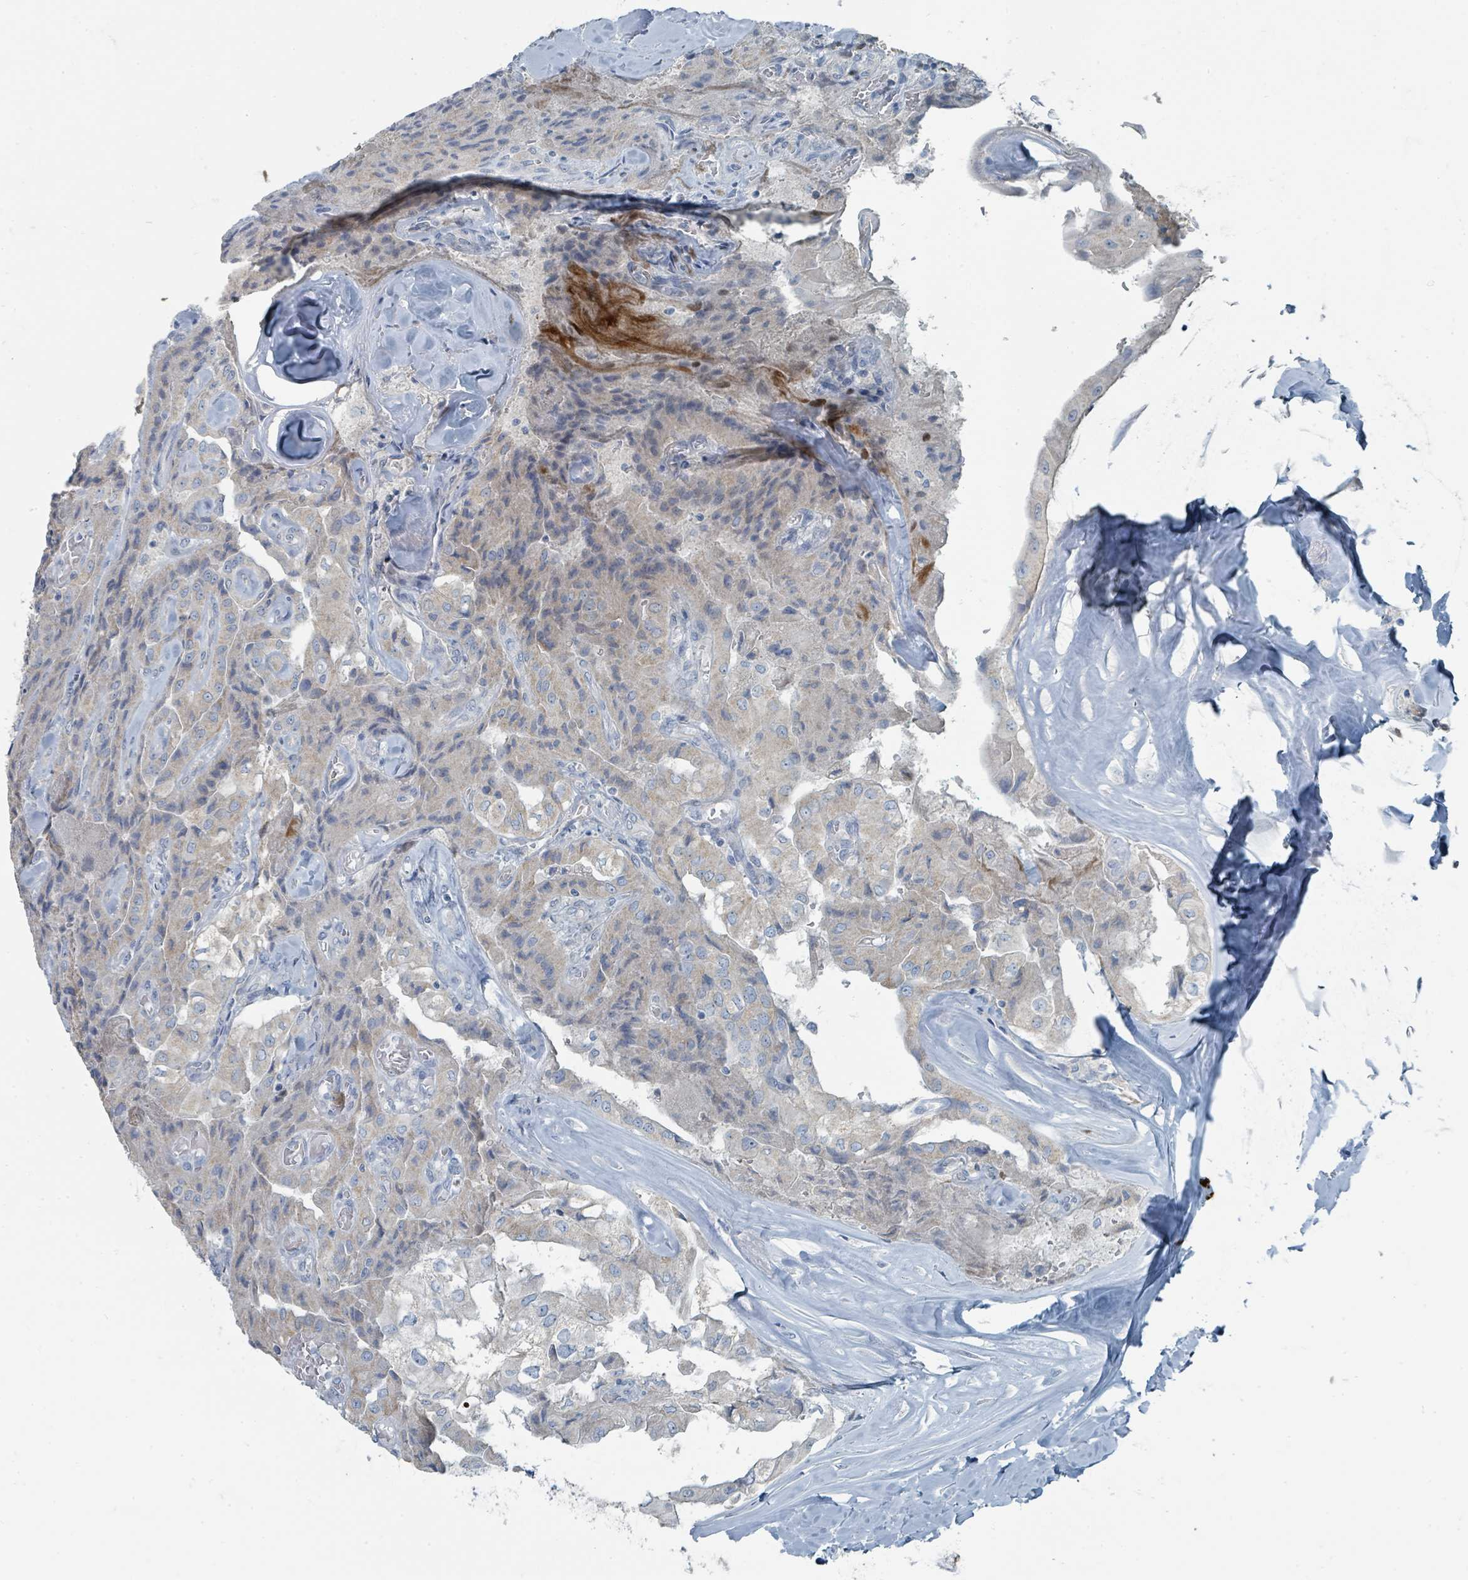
{"staining": {"intensity": "weak", "quantity": "25%-75%", "location": "cytoplasmic/membranous"}, "tissue": "thyroid cancer", "cell_type": "Tumor cells", "image_type": "cancer", "snomed": [{"axis": "morphology", "description": "Normal tissue, NOS"}, {"axis": "morphology", "description": "Papillary adenocarcinoma, NOS"}, {"axis": "topography", "description": "Thyroid gland"}], "caption": "Brown immunohistochemical staining in thyroid cancer (papillary adenocarcinoma) exhibits weak cytoplasmic/membranous staining in about 25%-75% of tumor cells. (IHC, brightfield microscopy, high magnification).", "gene": "RASA4", "patient": {"sex": "female", "age": 59}}